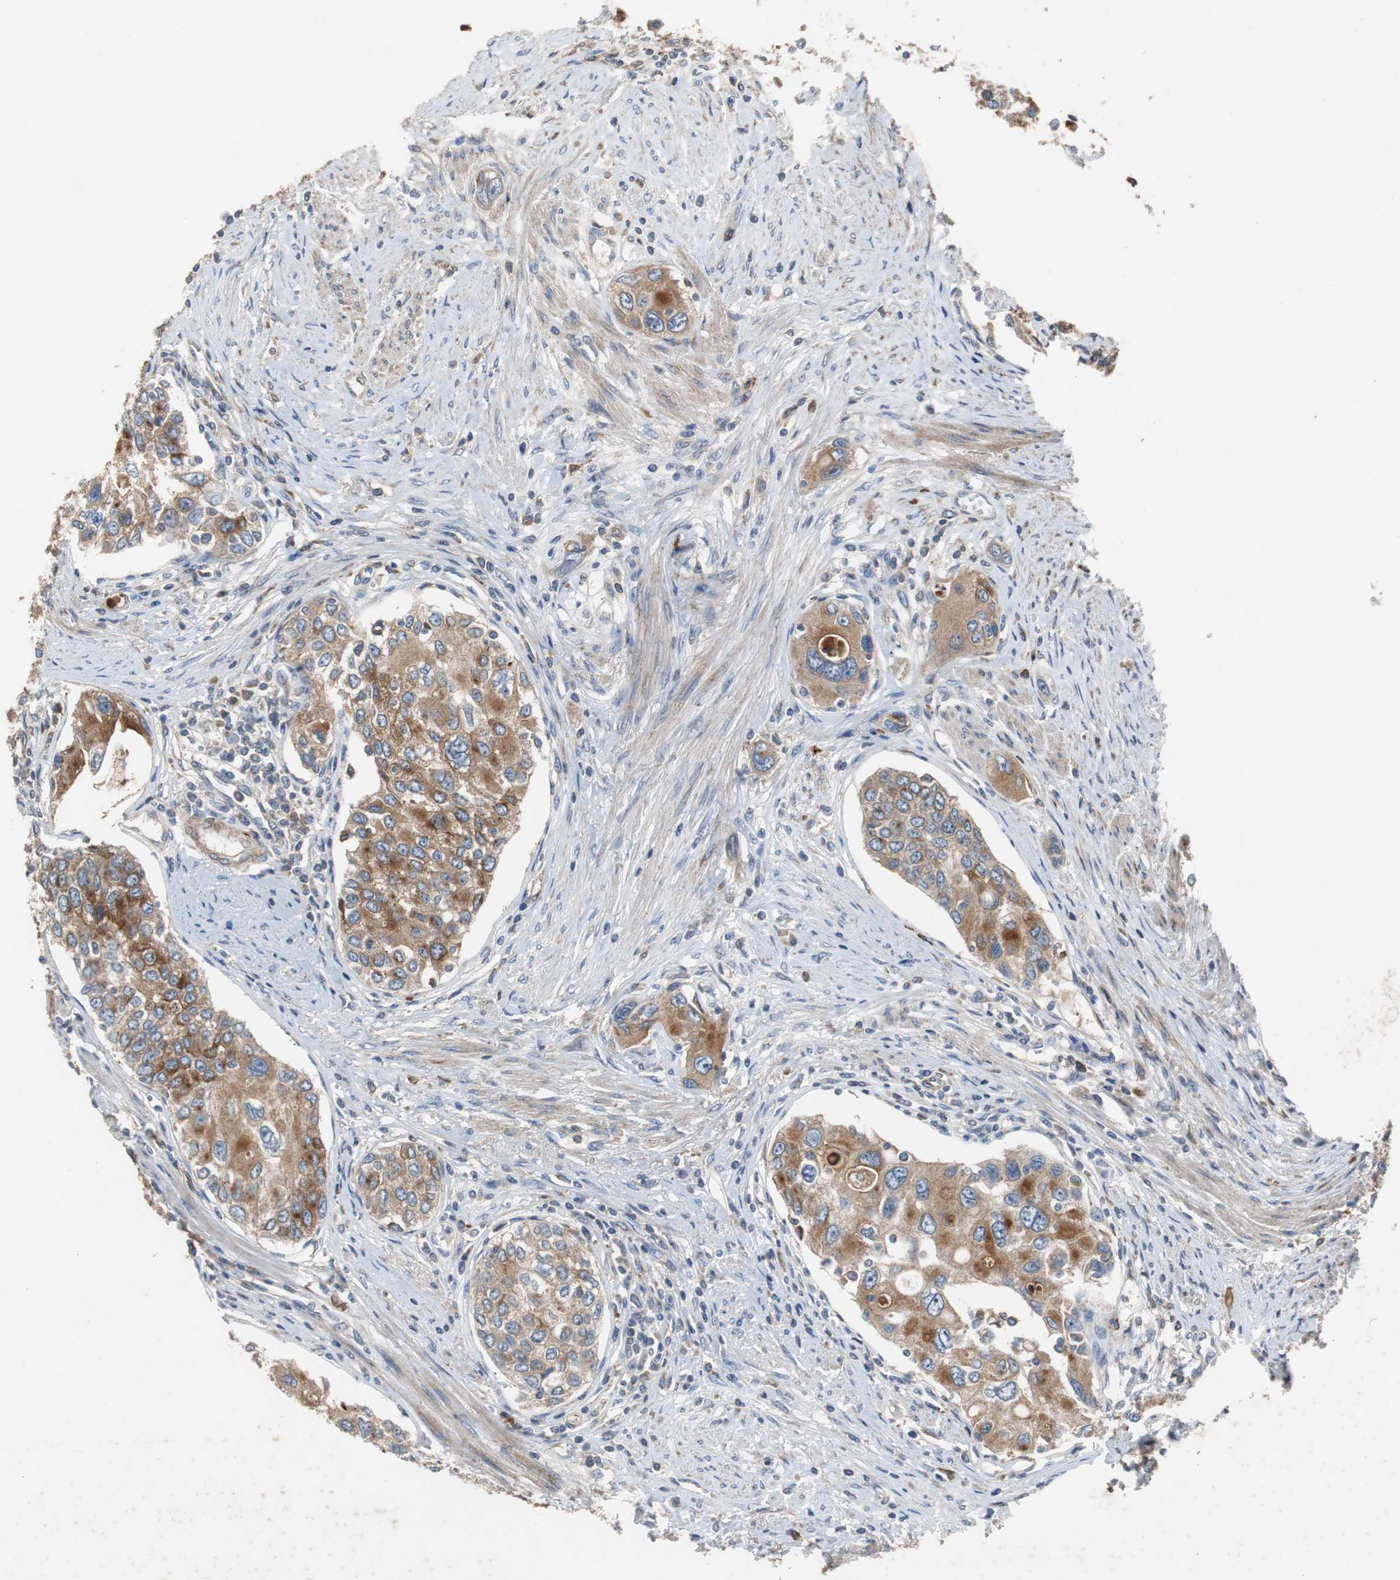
{"staining": {"intensity": "moderate", "quantity": ">75%", "location": "cytoplasmic/membranous"}, "tissue": "urothelial cancer", "cell_type": "Tumor cells", "image_type": "cancer", "snomed": [{"axis": "morphology", "description": "Urothelial carcinoma, High grade"}, {"axis": "topography", "description": "Urinary bladder"}], "caption": "Moderate cytoplasmic/membranous staining for a protein is seen in approximately >75% of tumor cells of high-grade urothelial carcinoma using immunohistochemistry.", "gene": "SORT1", "patient": {"sex": "female", "age": 56}}